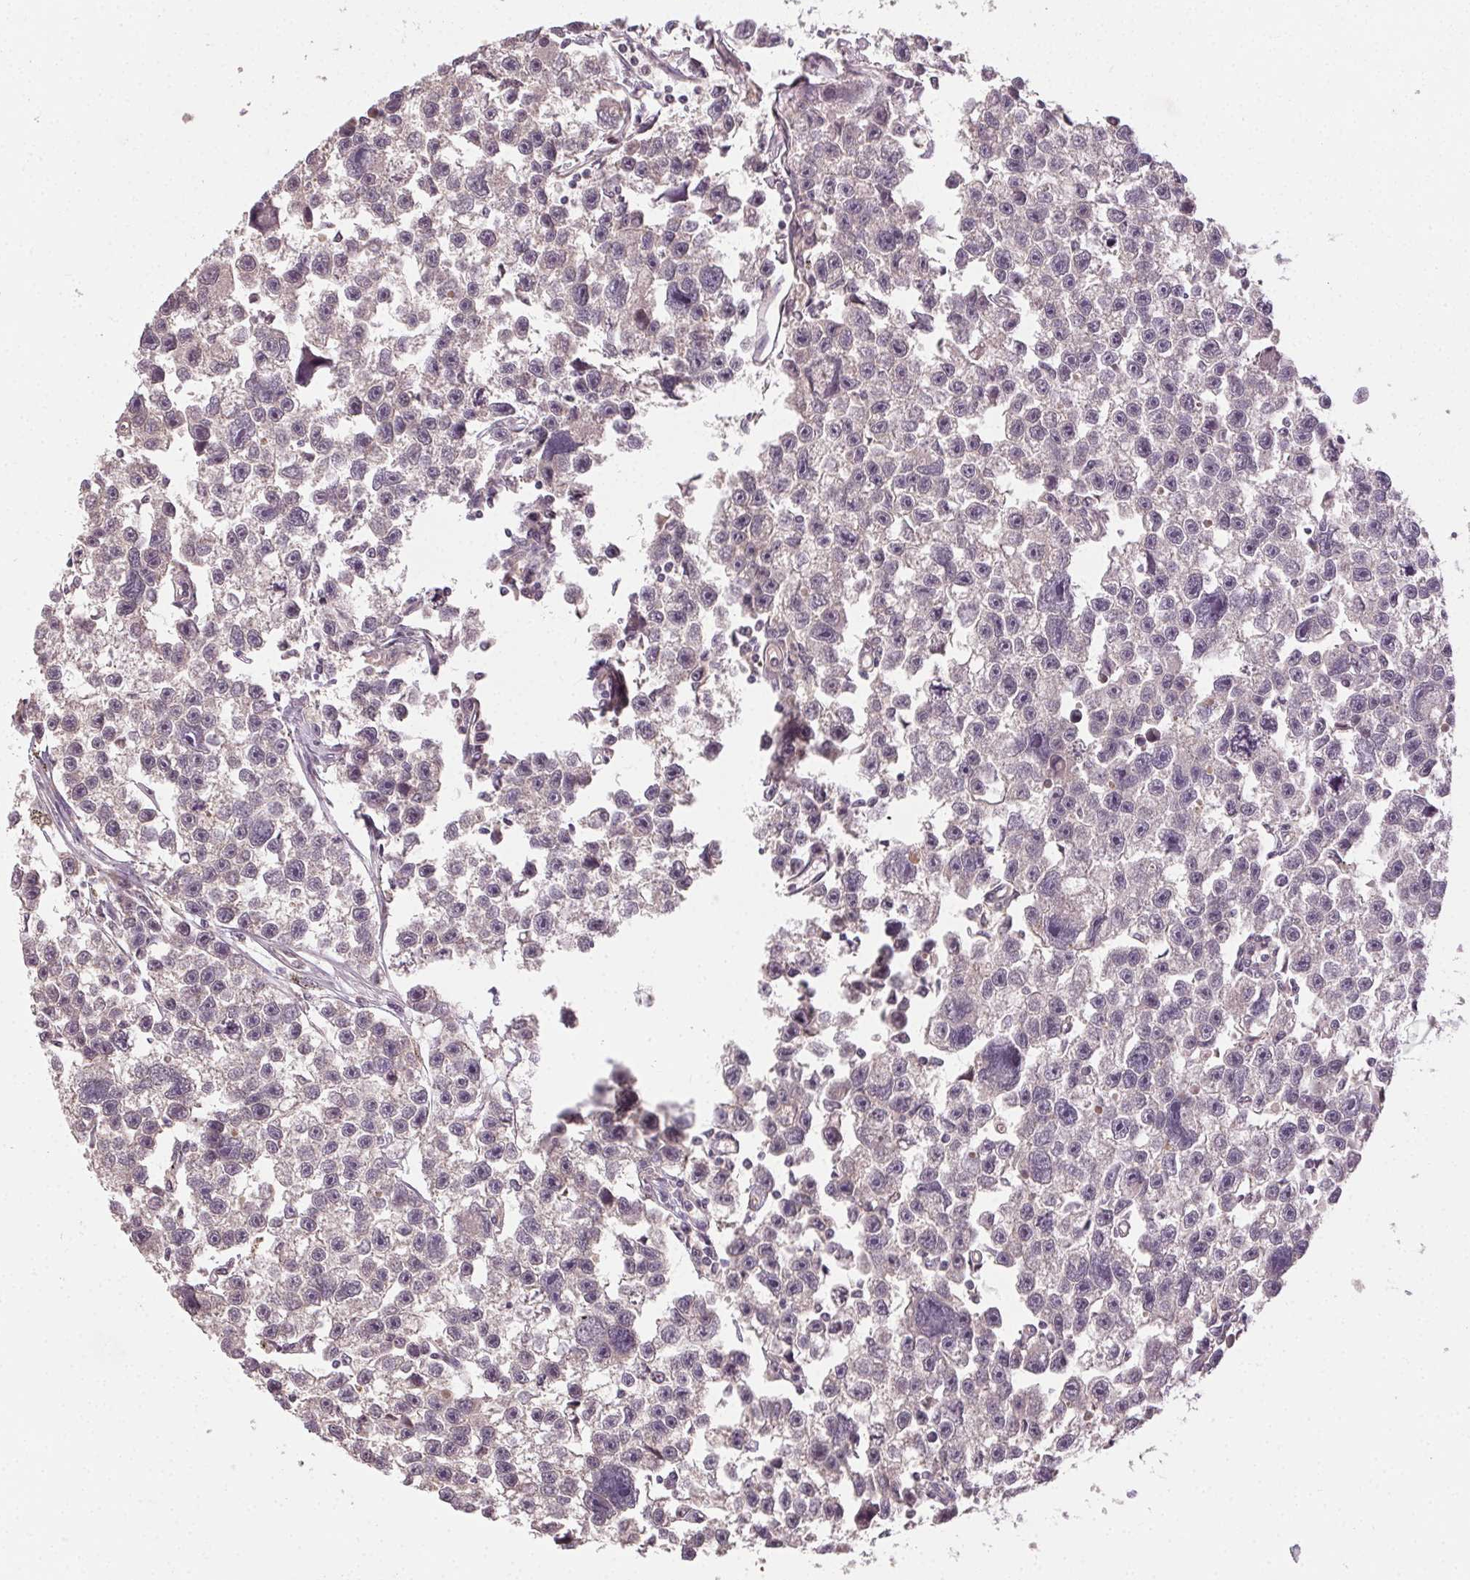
{"staining": {"intensity": "weak", "quantity": "<25%", "location": "cytoplasmic/membranous"}, "tissue": "testis cancer", "cell_type": "Tumor cells", "image_type": "cancer", "snomed": [{"axis": "morphology", "description": "Seminoma, NOS"}, {"axis": "topography", "description": "Testis"}], "caption": "Human testis cancer (seminoma) stained for a protein using IHC exhibits no staining in tumor cells.", "gene": "ATP1B3", "patient": {"sex": "male", "age": 26}}